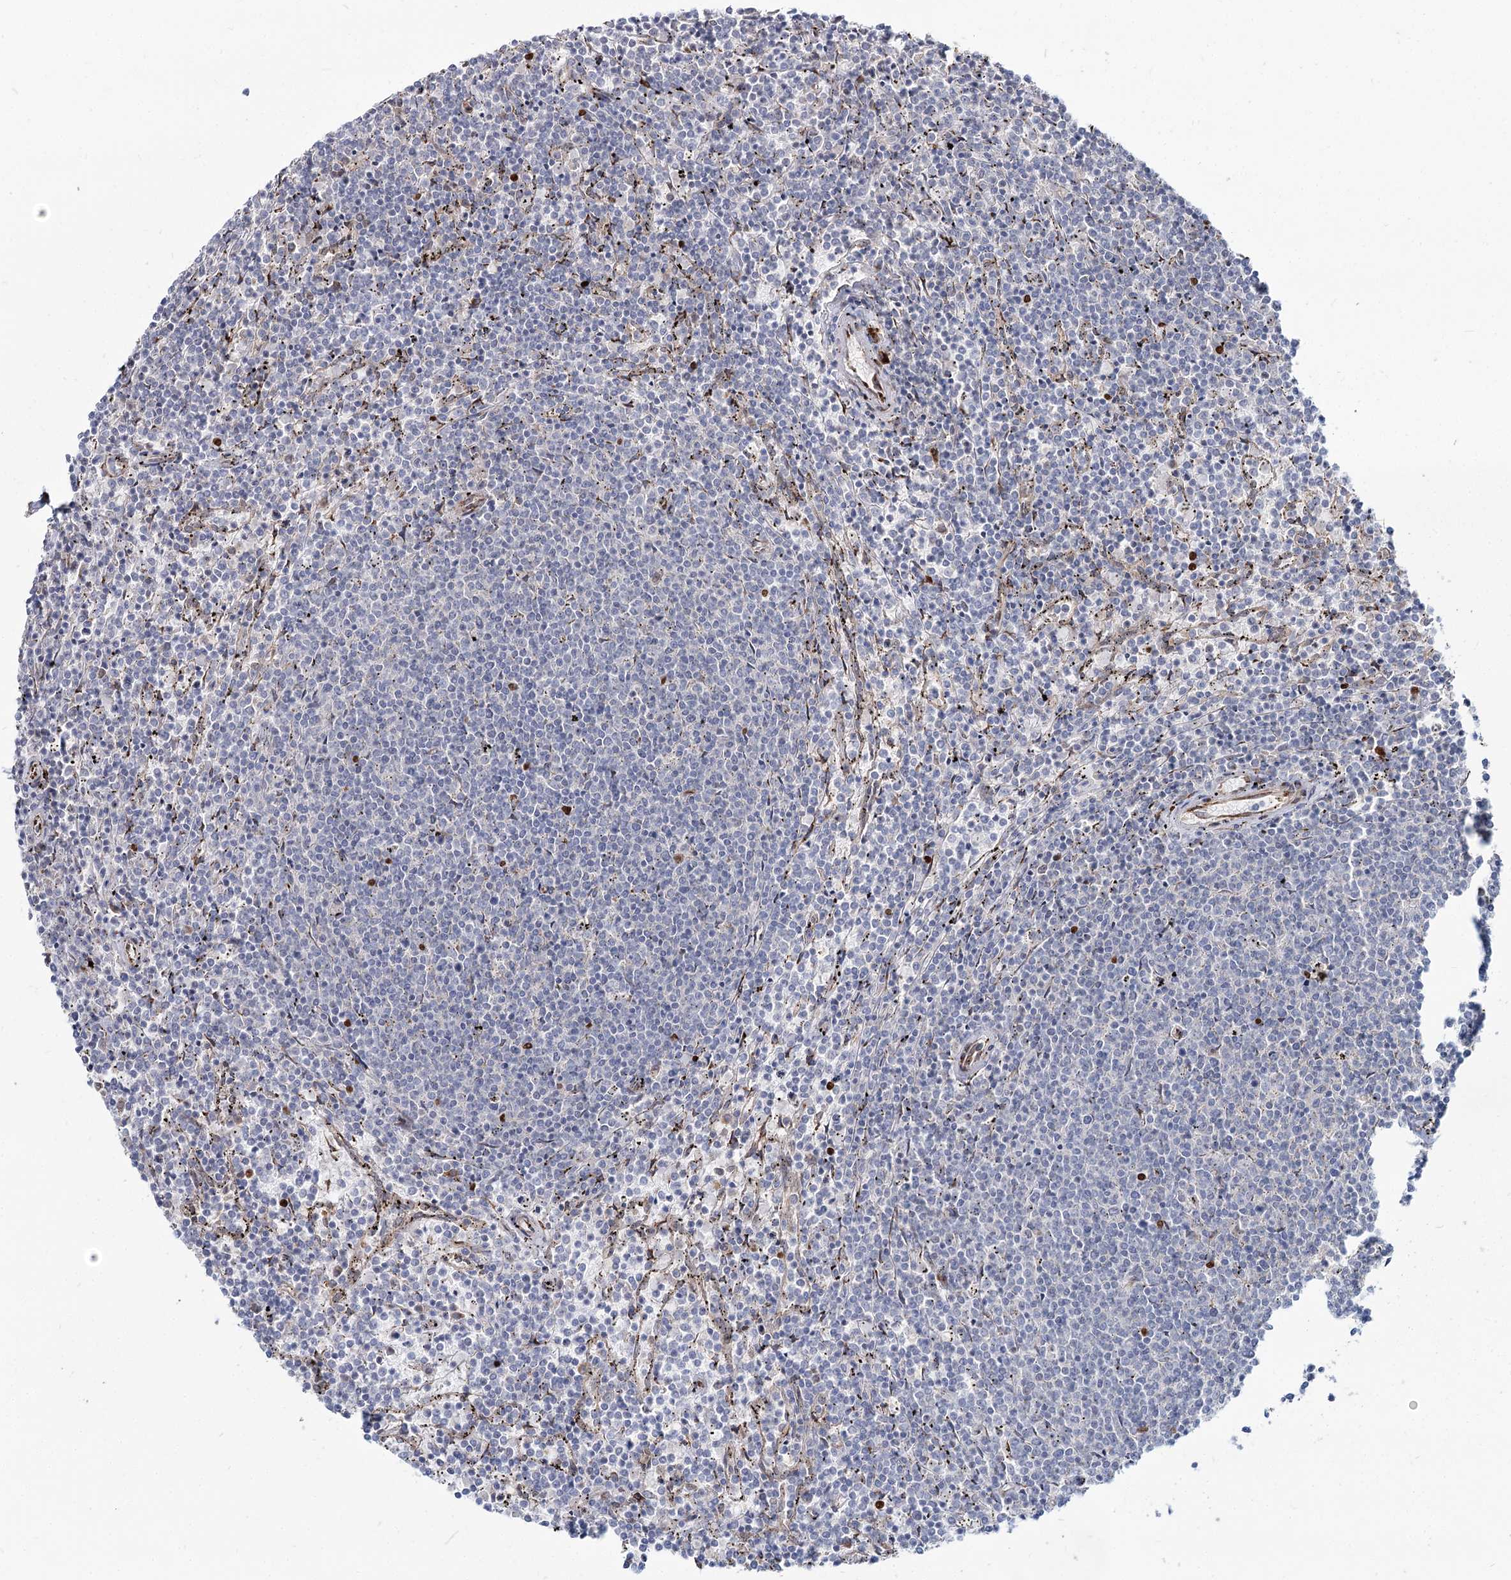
{"staining": {"intensity": "negative", "quantity": "none", "location": "none"}, "tissue": "lymphoma", "cell_type": "Tumor cells", "image_type": "cancer", "snomed": [{"axis": "morphology", "description": "Malignant lymphoma, non-Hodgkin's type, Low grade"}, {"axis": "topography", "description": "Spleen"}], "caption": "IHC image of low-grade malignant lymphoma, non-Hodgkin's type stained for a protein (brown), which exhibits no positivity in tumor cells.", "gene": "SPART", "patient": {"sex": "female", "age": 50}}